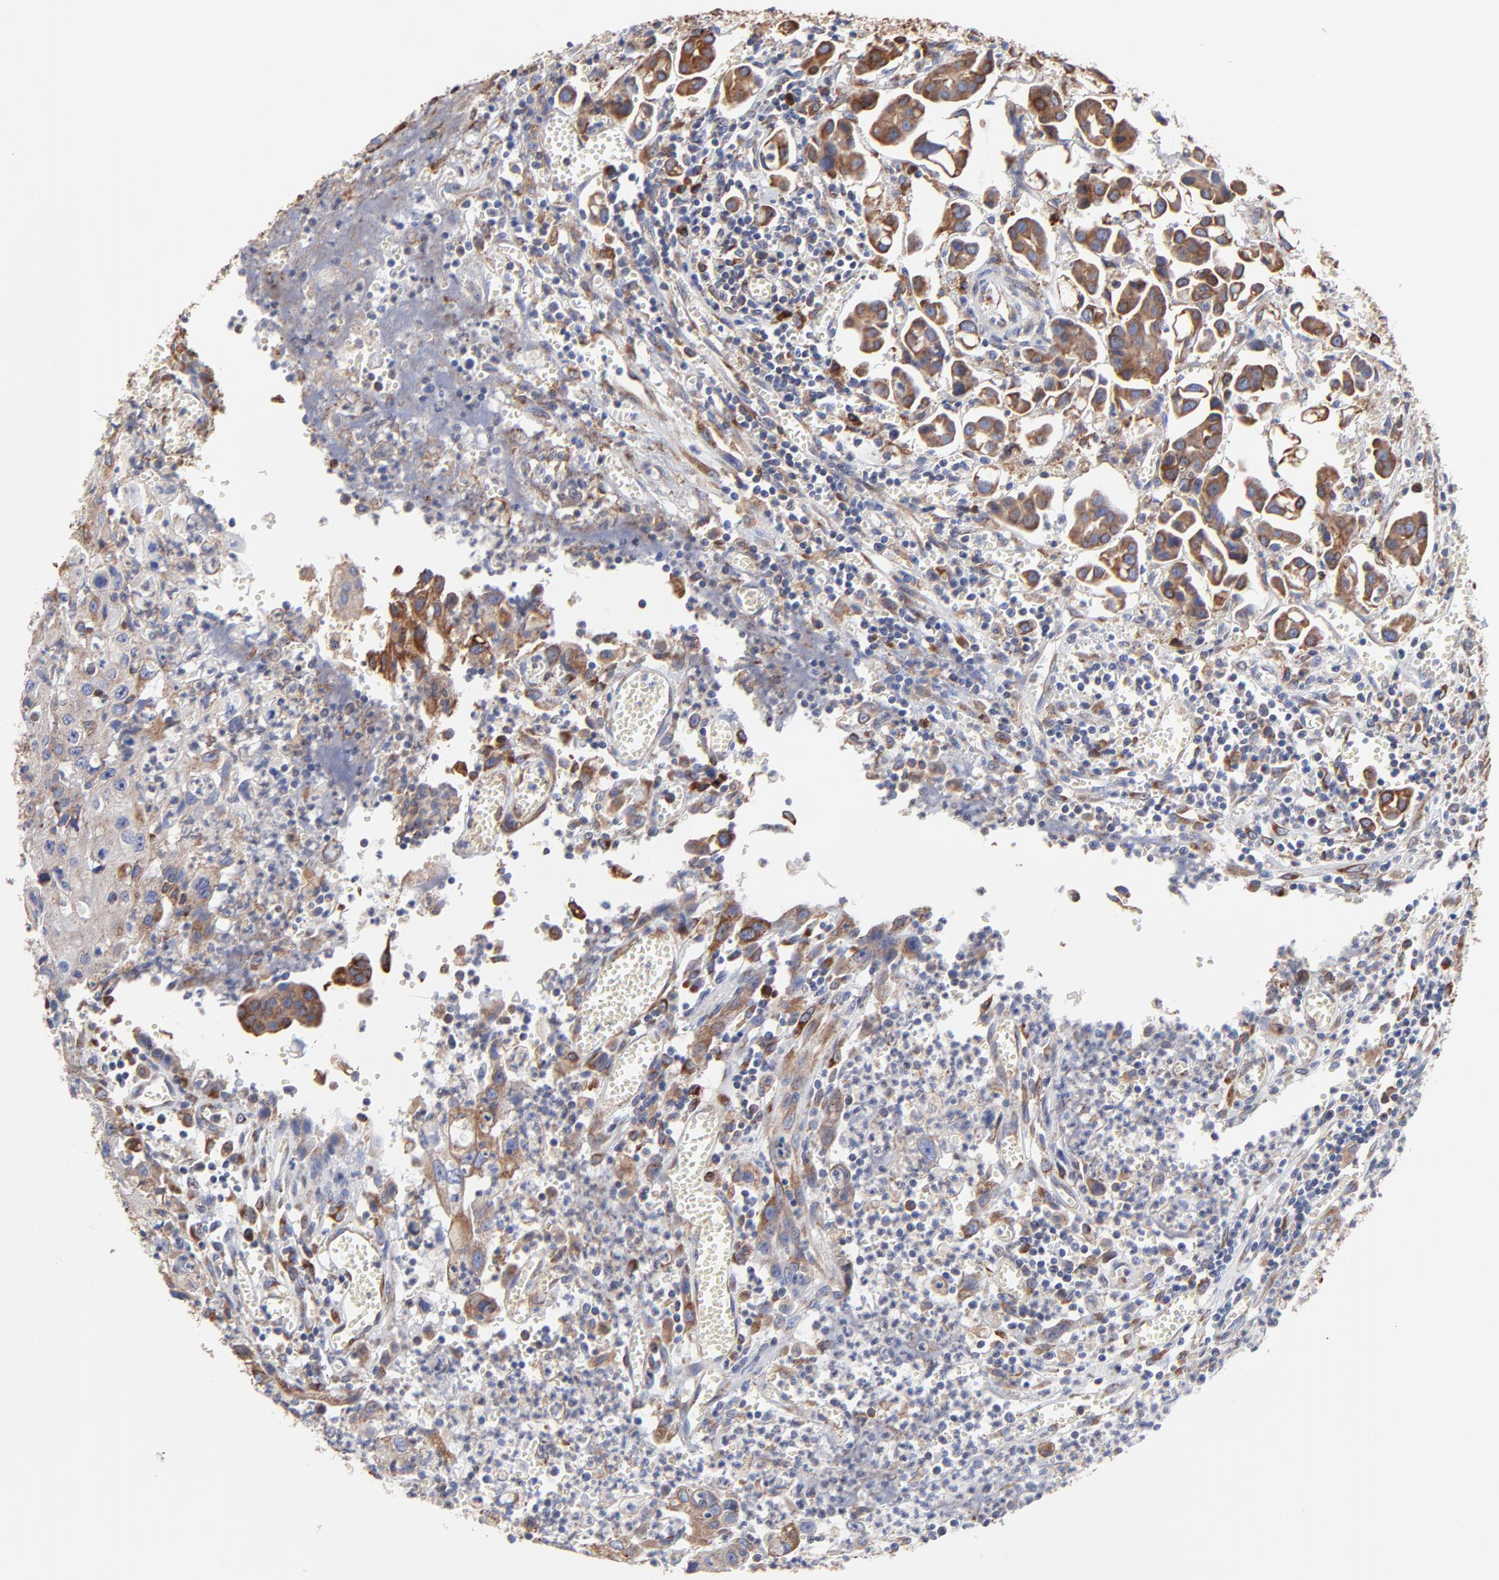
{"staining": {"intensity": "moderate", "quantity": ">75%", "location": "cytoplasmic/membranous"}, "tissue": "urothelial cancer", "cell_type": "Tumor cells", "image_type": "cancer", "snomed": [{"axis": "morphology", "description": "Urothelial carcinoma, High grade"}, {"axis": "topography", "description": "Urinary bladder"}], "caption": "This histopathology image displays IHC staining of high-grade urothelial carcinoma, with medium moderate cytoplasmic/membranous expression in approximately >75% of tumor cells.", "gene": "LMAN1", "patient": {"sex": "male", "age": 66}}